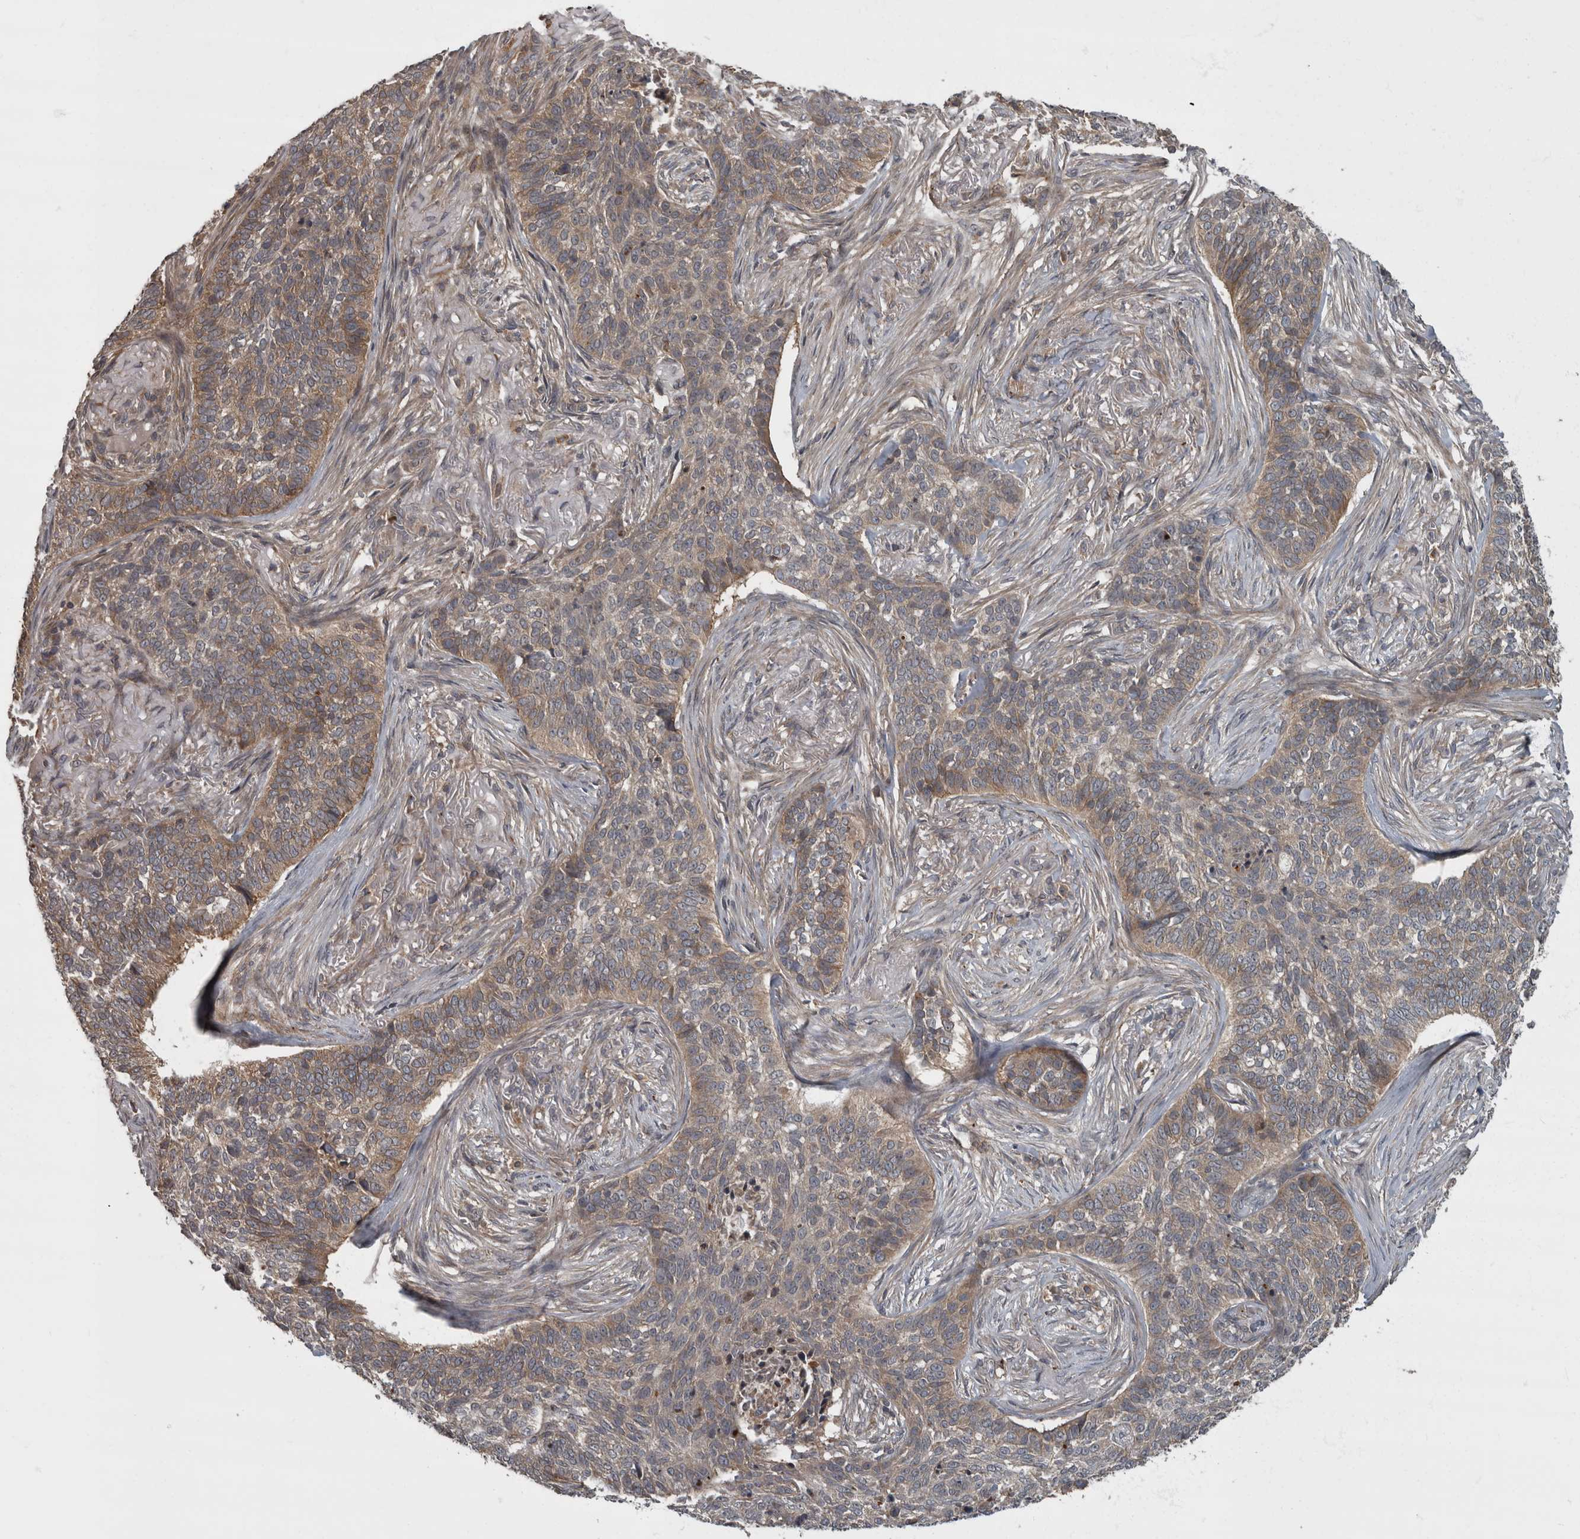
{"staining": {"intensity": "weak", "quantity": "25%-75%", "location": "cytoplasmic/membranous"}, "tissue": "skin cancer", "cell_type": "Tumor cells", "image_type": "cancer", "snomed": [{"axis": "morphology", "description": "Basal cell carcinoma"}, {"axis": "topography", "description": "Skin"}], "caption": "A low amount of weak cytoplasmic/membranous positivity is seen in about 25%-75% of tumor cells in skin cancer tissue. (DAB = brown stain, brightfield microscopy at high magnification).", "gene": "VEGFD", "patient": {"sex": "male", "age": 85}}